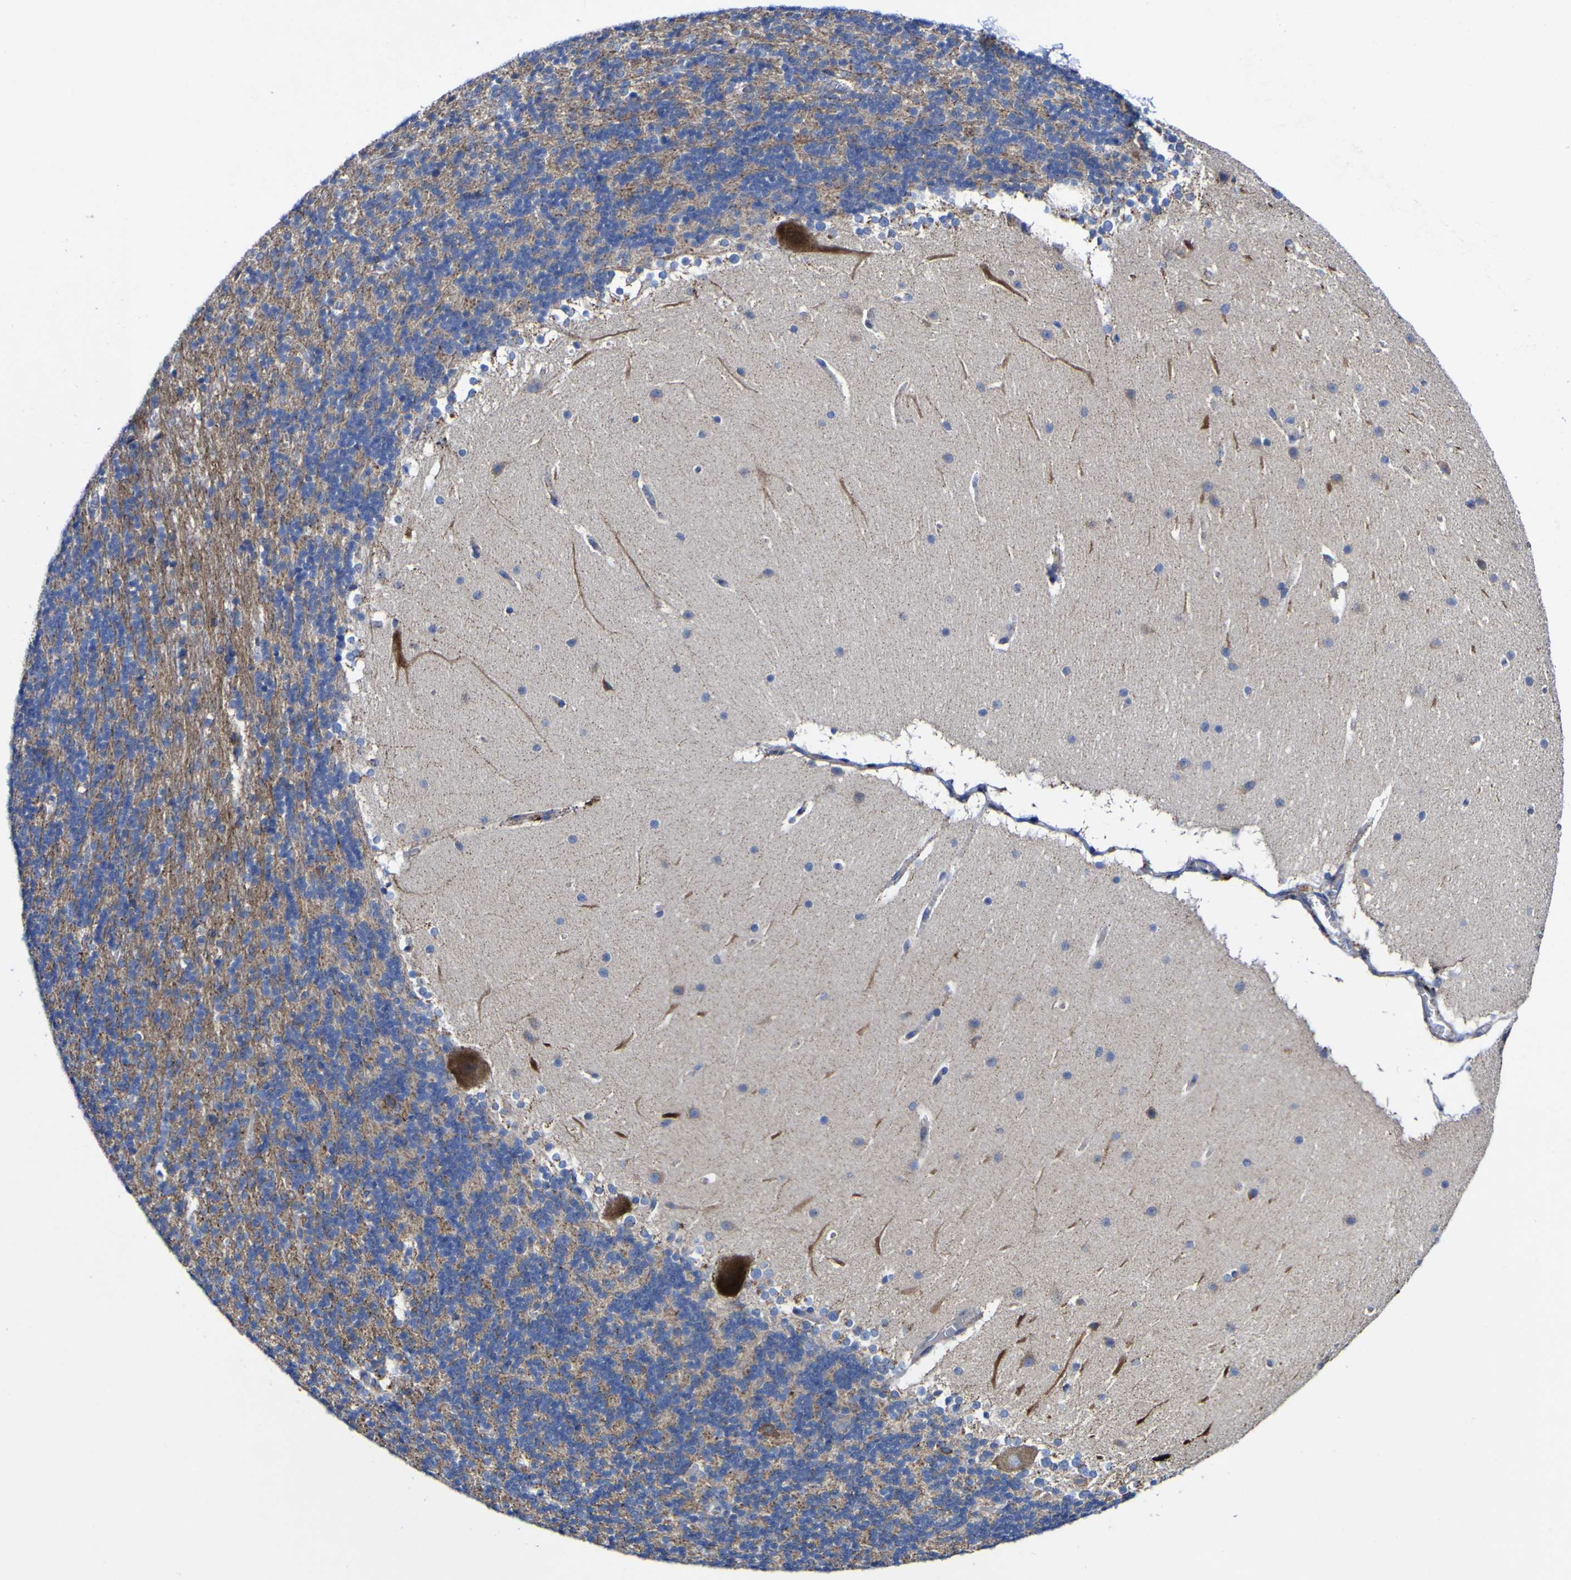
{"staining": {"intensity": "negative", "quantity": "none", "location": "none"}, "tissue": "cerebellum", "cell_type": "Cells in granular layer", "image_type": "normal", "snomed": [{"axis": "morphology", "description": "Normal tissue, NOS"}, {"axis": "topography", "description": "Cerebellum"}], "caption": "Cerebellum stained for a protein using IHC reveals no expression cells in granular layer.", "gene": "CCDC90B", "patient": {"sex": "female", "age": 19}}